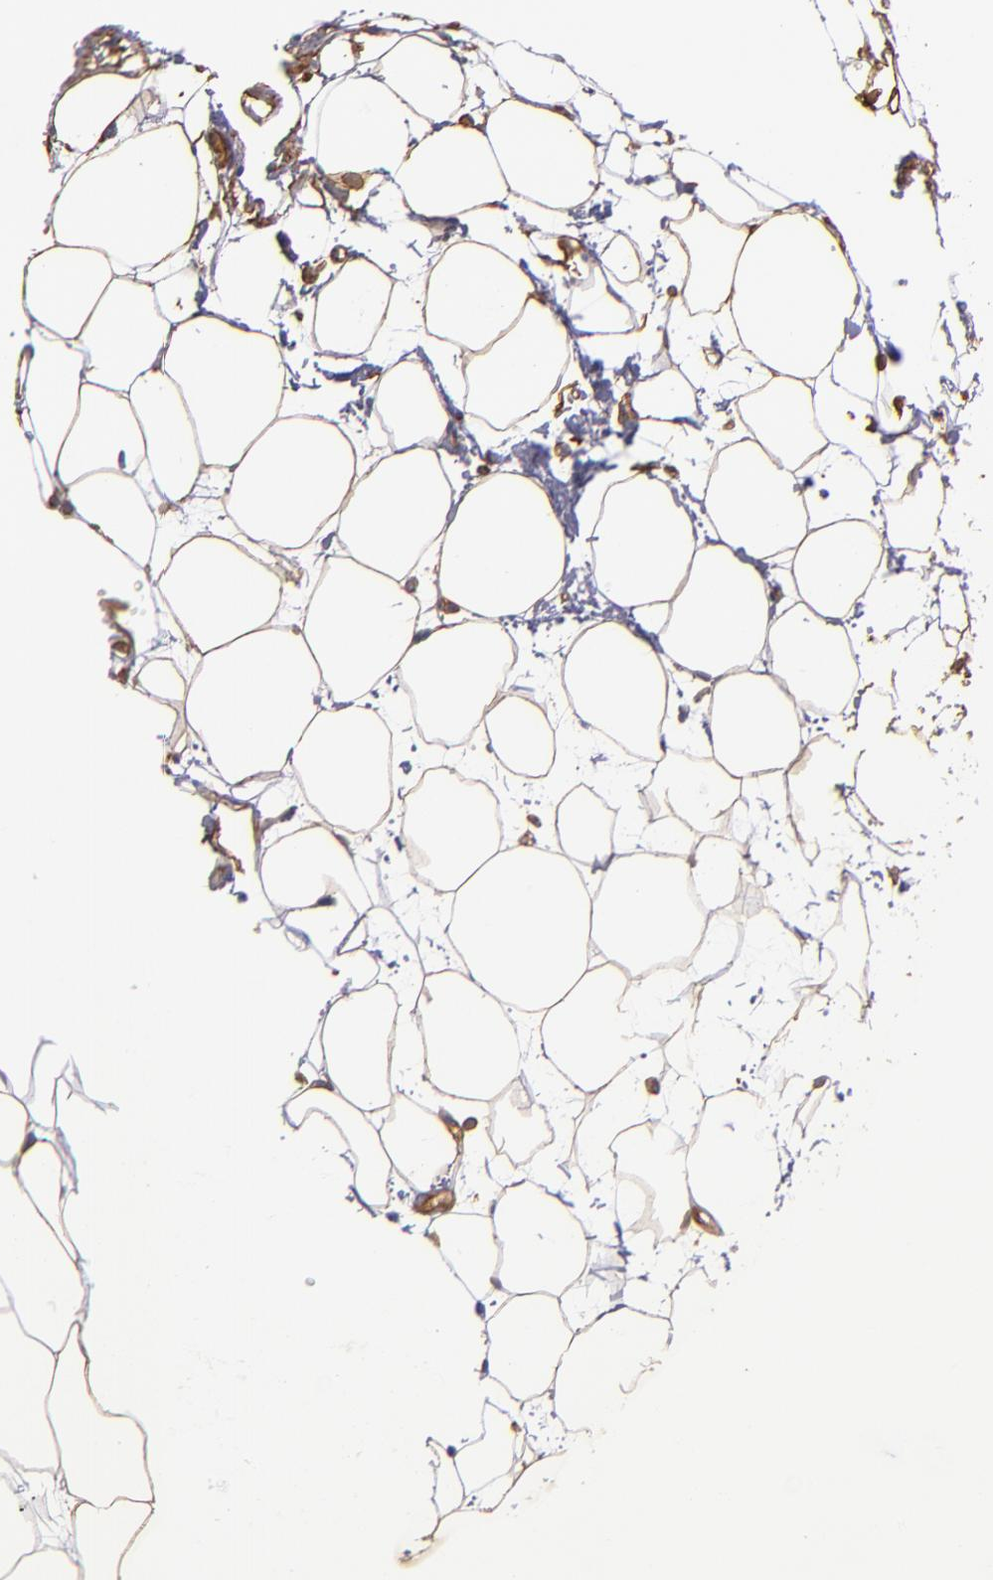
{"staining": {"intensity": "moderate", "quantity": ">75%", "location": "cytoplasmic/membranous"}, "tissue": "adipose tissue", "cell_type": "Adipocytes", "image_type": "normal", "snomed": [{"axis": "morphology", "description": "Normal tissue, NOS"}, {"axis": "topography", "description": "Breast"}], "caption": "Immunohistochemistry histopathology image of unremarkable human adipose tissue stained for a protein (brown), which exhibits medium levels of moderate cytoplasmic/membranous positivity in approximately >75% of adipocytes.", "gene": "ABCC1", "patient": {"sex": "female", "age": 22}}